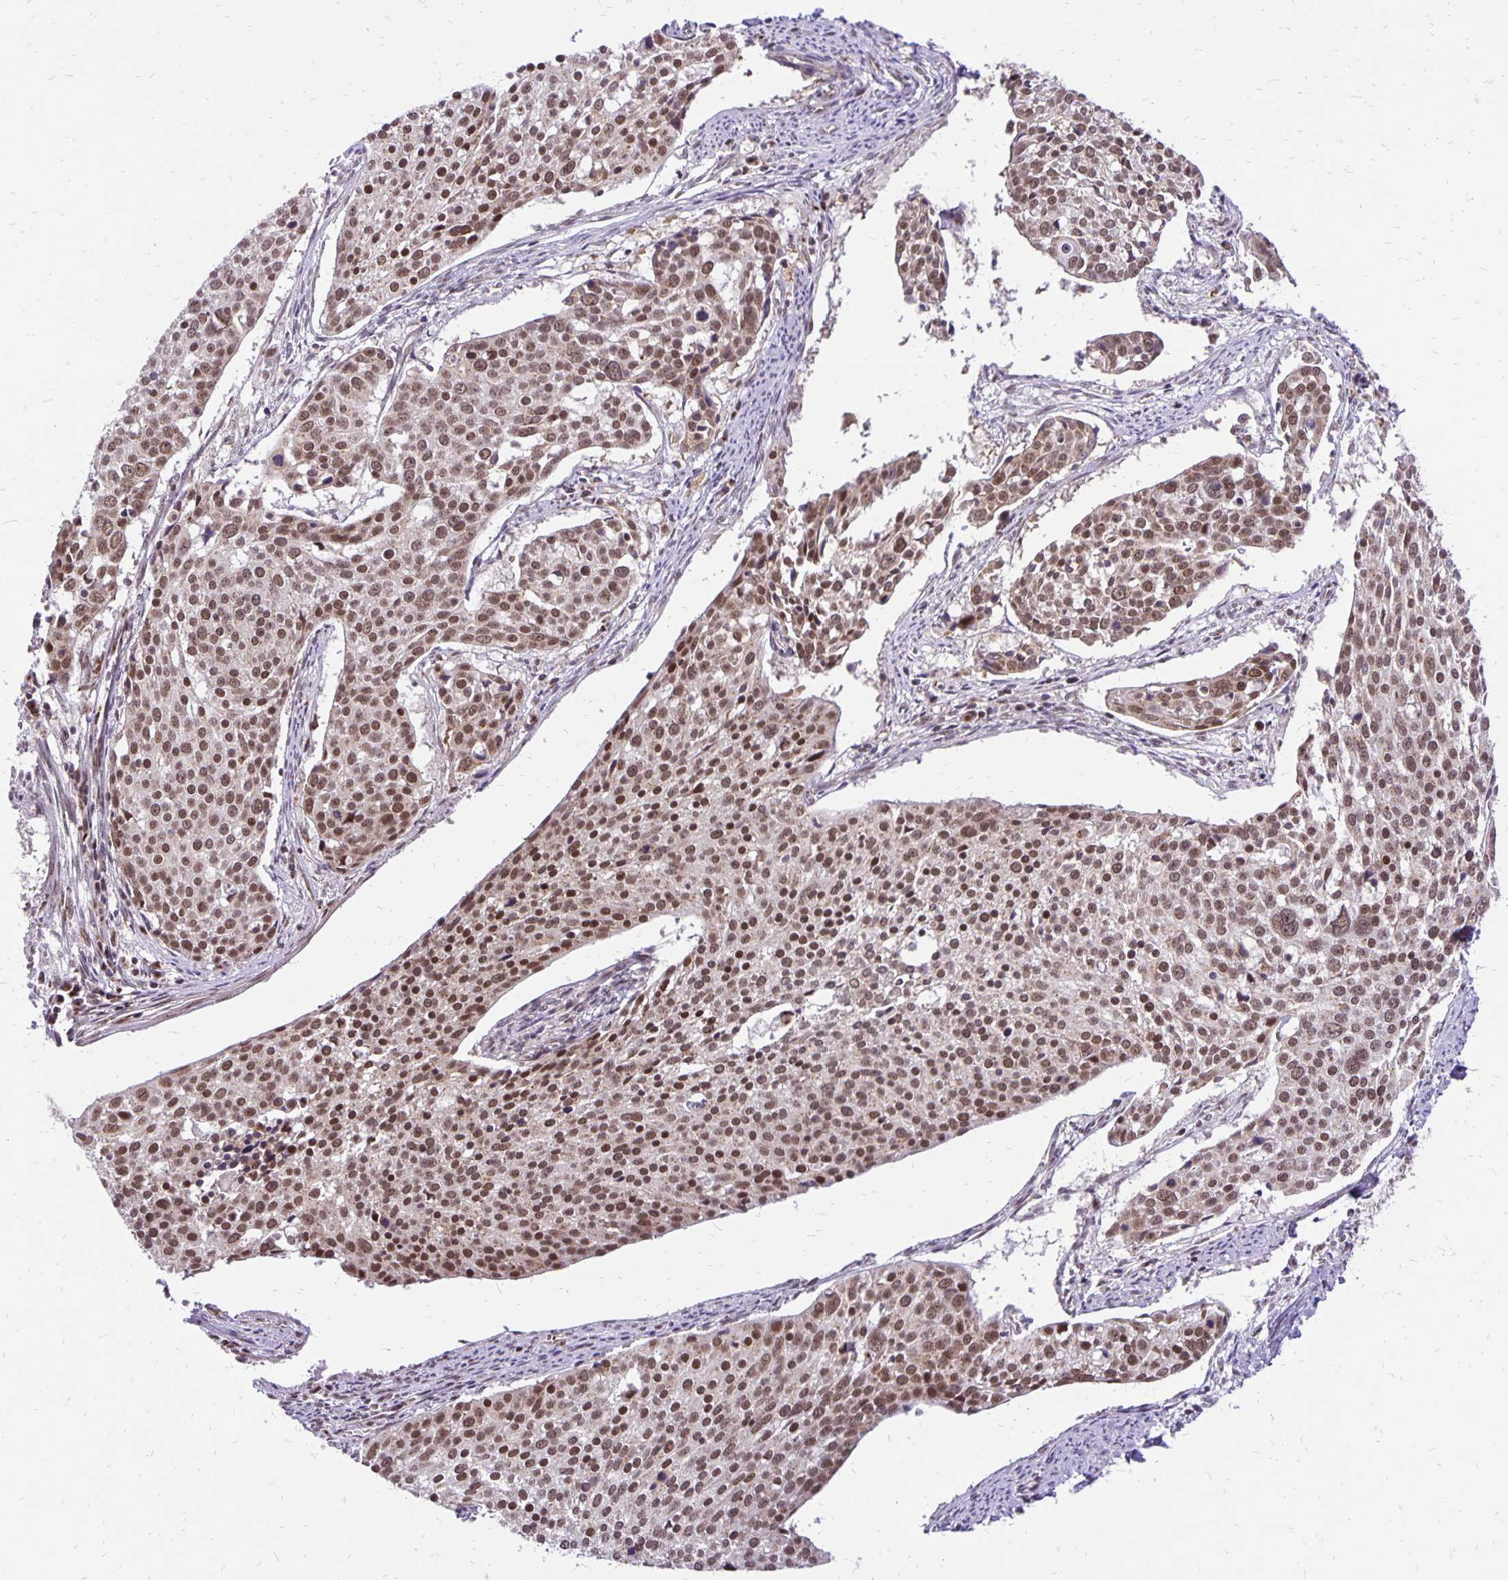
{"staining": {"intensity": "moderate", "quantity": ">75%", "location": "nuclear"}, "tissue": "cervical cancer", "cell_type": "Tumor cells", "image_type": "cancer", "snomed": [{"axis": "morphology", "description": "Squamous cell carcinoma, NOS"}, {"axis": "topography", "description": "Cervix"}], "caption": "High-magnification brightfield microscopy of squamous cell carcinoma (cervical) stained with DAB (brown) and counterstained with hematoxylin (blue). tumor cells exhibit moderate nuclear positivity is appreciated in about>75% of cells. The staining was performed using DAB to visualize the protein expression in brown, while the nuclei were stained in blue with hematoxylin (Magnification: 20x).", "gene": "GOLGA5", "patient": {"sex": "female", "age": 39}}